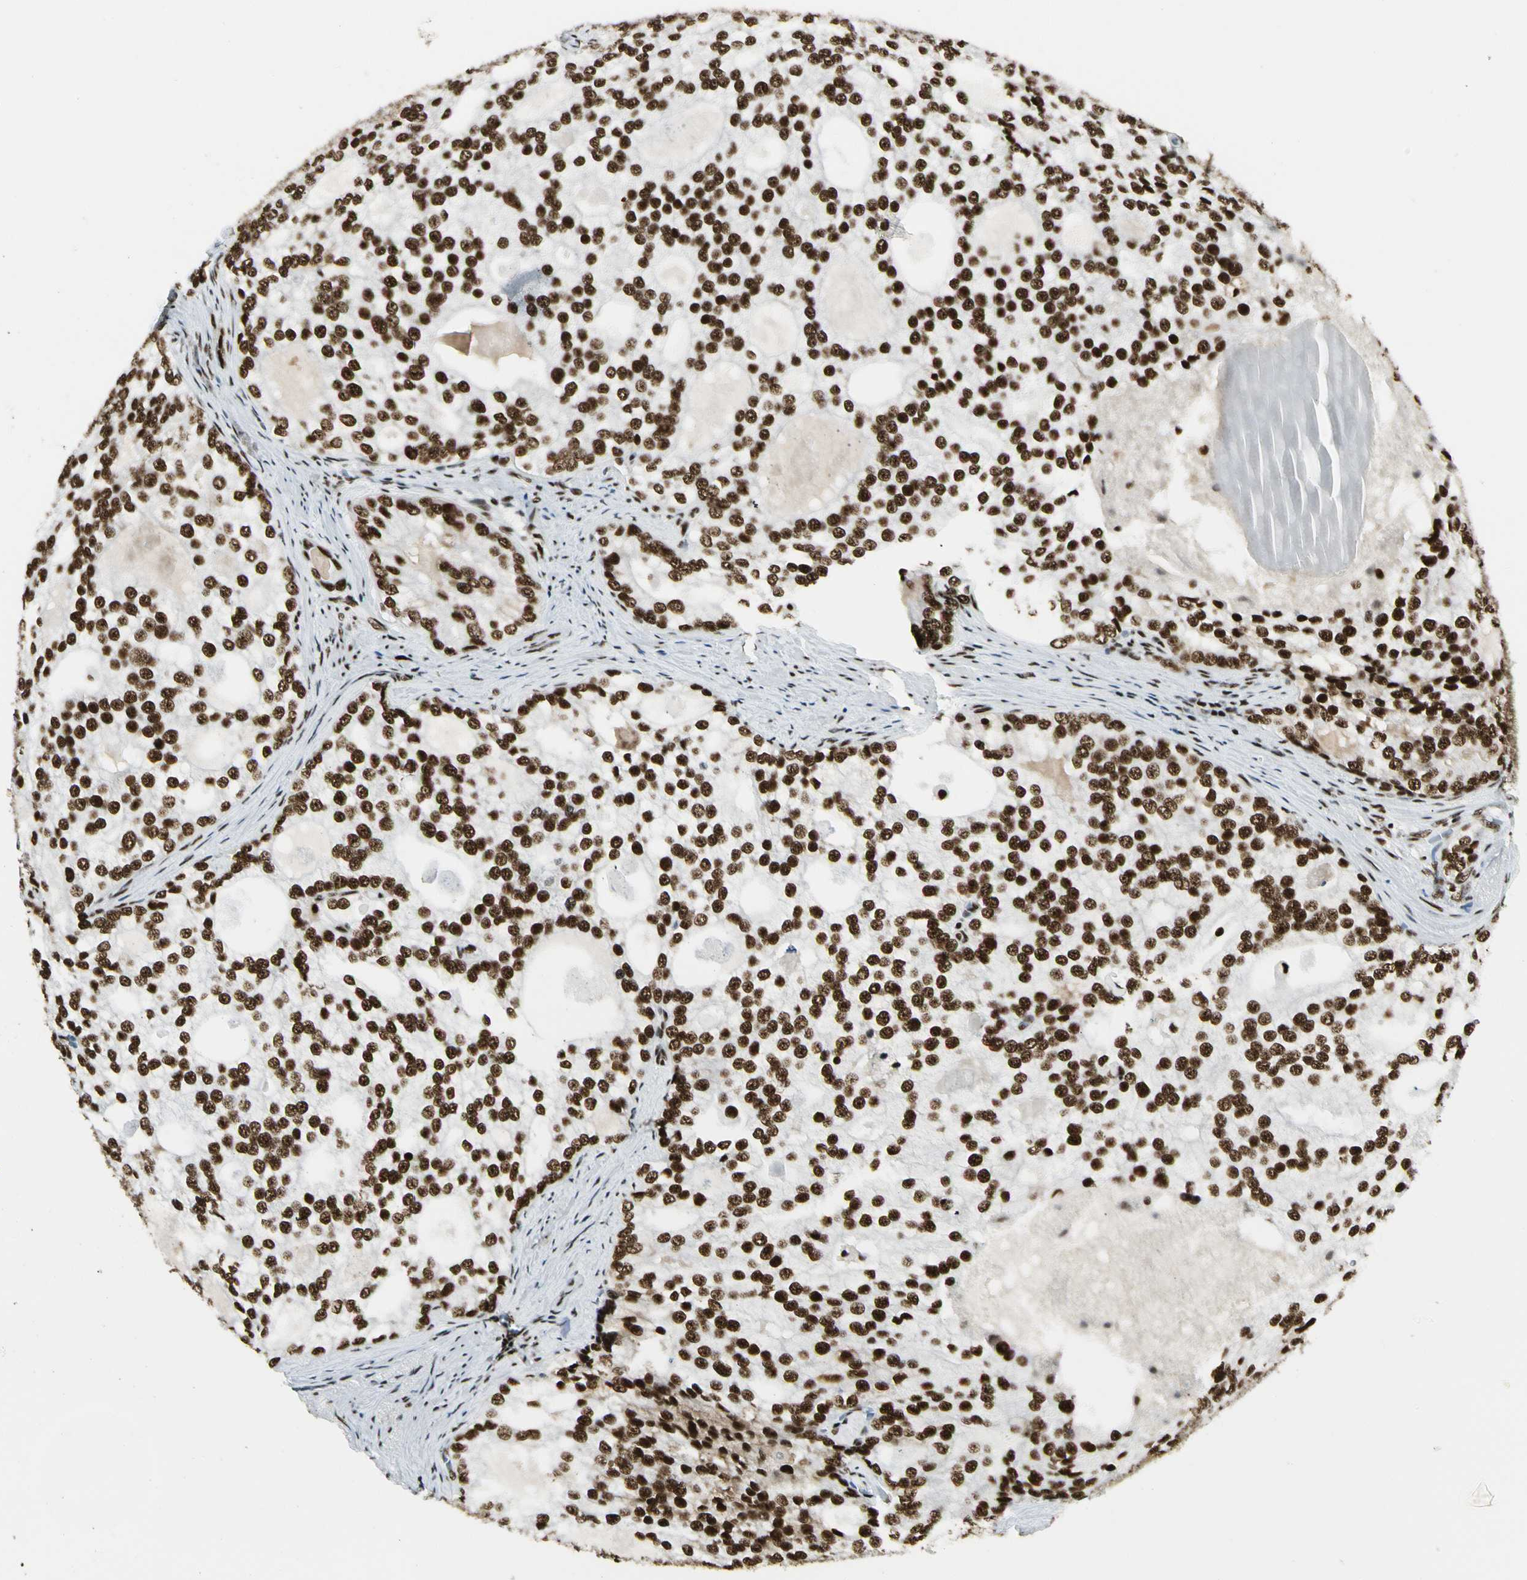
{"staining": {"intensity": "strong", "quantity": ">75%", "location": "nuclear"}, "tissue": "prostate cancer", "cell_type": "Tumor cells", "image_type": "cancer", "snomed": [{"axis": "morphology", "description": "Adenocarcinoma, High grade"}, {"axis": "topography", "description": "Prostate"}], "caption": "An image of prostate high-grade adenocarcinoma stained for a protein exhibits strong nuclear brown staining in tumor cells.", "gene": "CCAR1", "patient": {"sex": "male", "age": 66}}